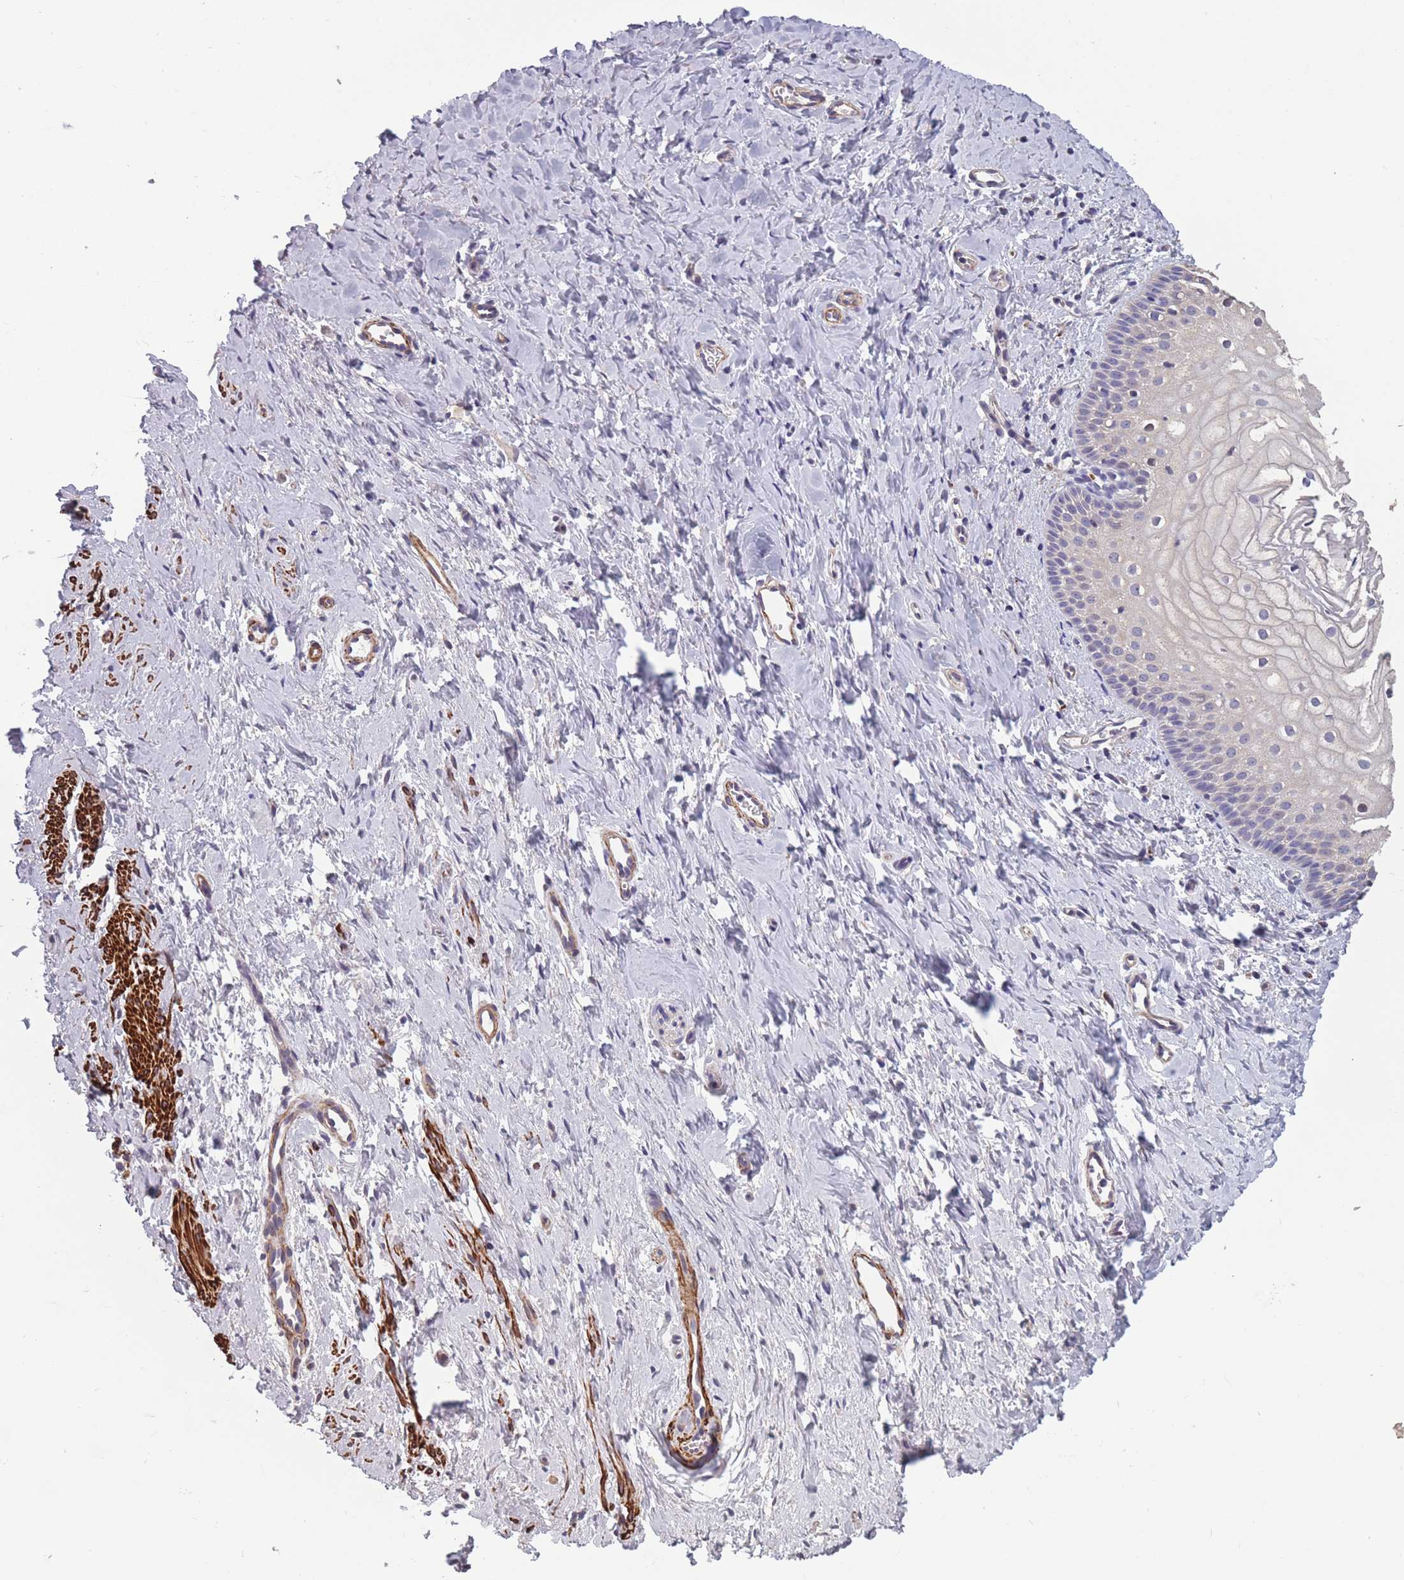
{"staining": {"intensity": "negative", "quantity": "none", "location": "none"}, "tissue": "vagina", "cell_type": "Squamous epithelial cells", "image_type": "normal", "snomed": [{"axis": "morphology", "description": "Normal tissue, NOS"}, {"axis": "topography", "description": "Vagina"}], "caption": "This micrograph is of unremarkable vagina stained with immunohistochemistry to label a protein in brown with the nuclei are counter-stained blue. There is no expression in squamous epithelial cells. (DAB (3,3'-diaminobenzidine) immunohistochemistry (IHC), high magnification).", "gene": "TOMM40L", "patient": {"sex": "female", "age": 56}}